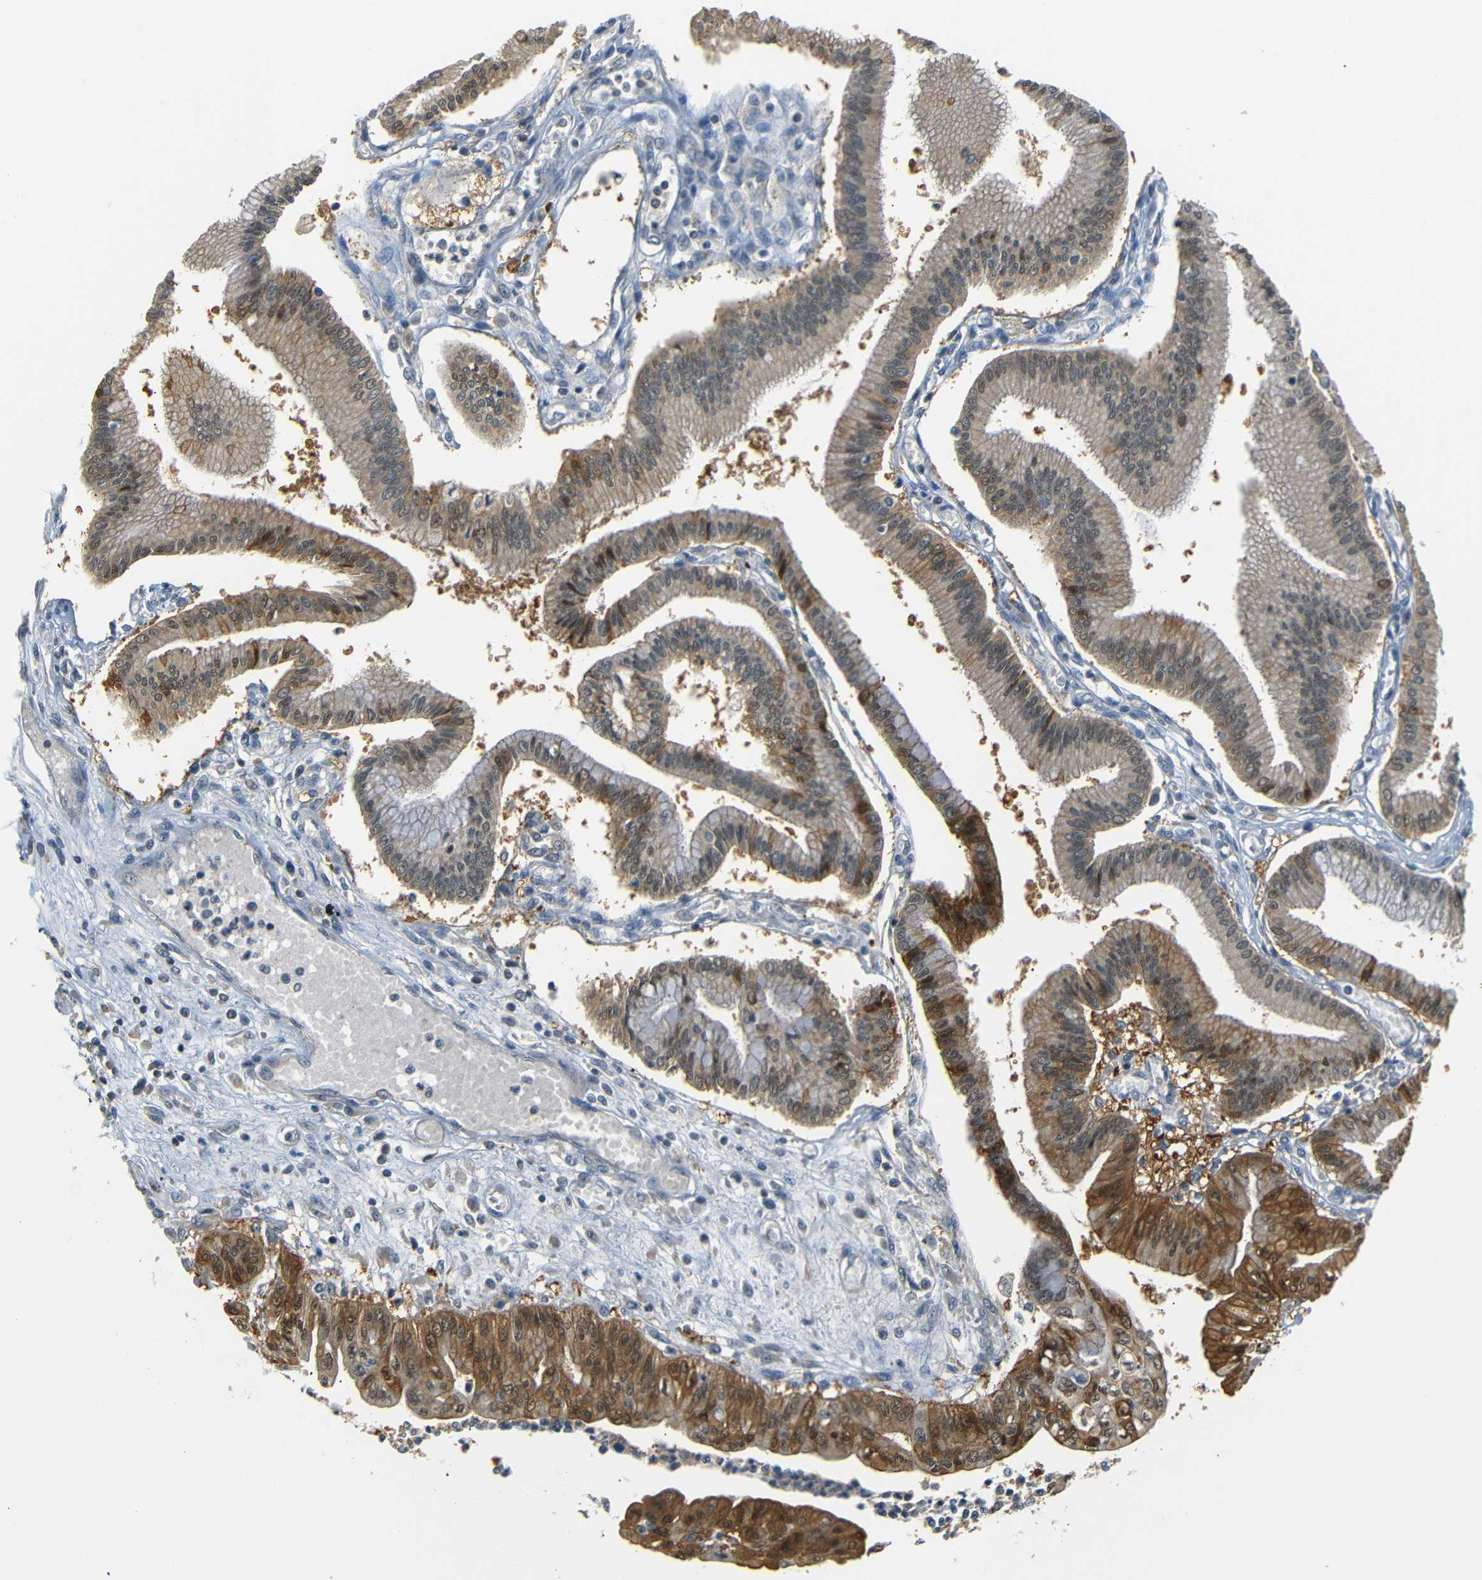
{"staining": {"intensity": "moderate", "quantity": "25%-75%", "location": "cytoplasmic/membranous,nuclear"}, "tissue": "pancreatic cancer", "cell_type": "Tumor cells", "image_type": "cancer", "snomed": [{"axis": "morphology", "description": "Adenocarcinoma, NOS"}, {"axis": "topography", "description": "Pancreas"}], "caption": "Immunohistochemistry (IHC) of pancreatic cancer (adenocarcinoma) shows medium levels of moderate cytoplasmic/membranous and nuclear staining in approximately 25%-75% of tumor cells. (DAB = brown stain, brightfield microscopy at high magnification).", "gene": "SFN", "patient": {"sex": "male", "age": 56}}